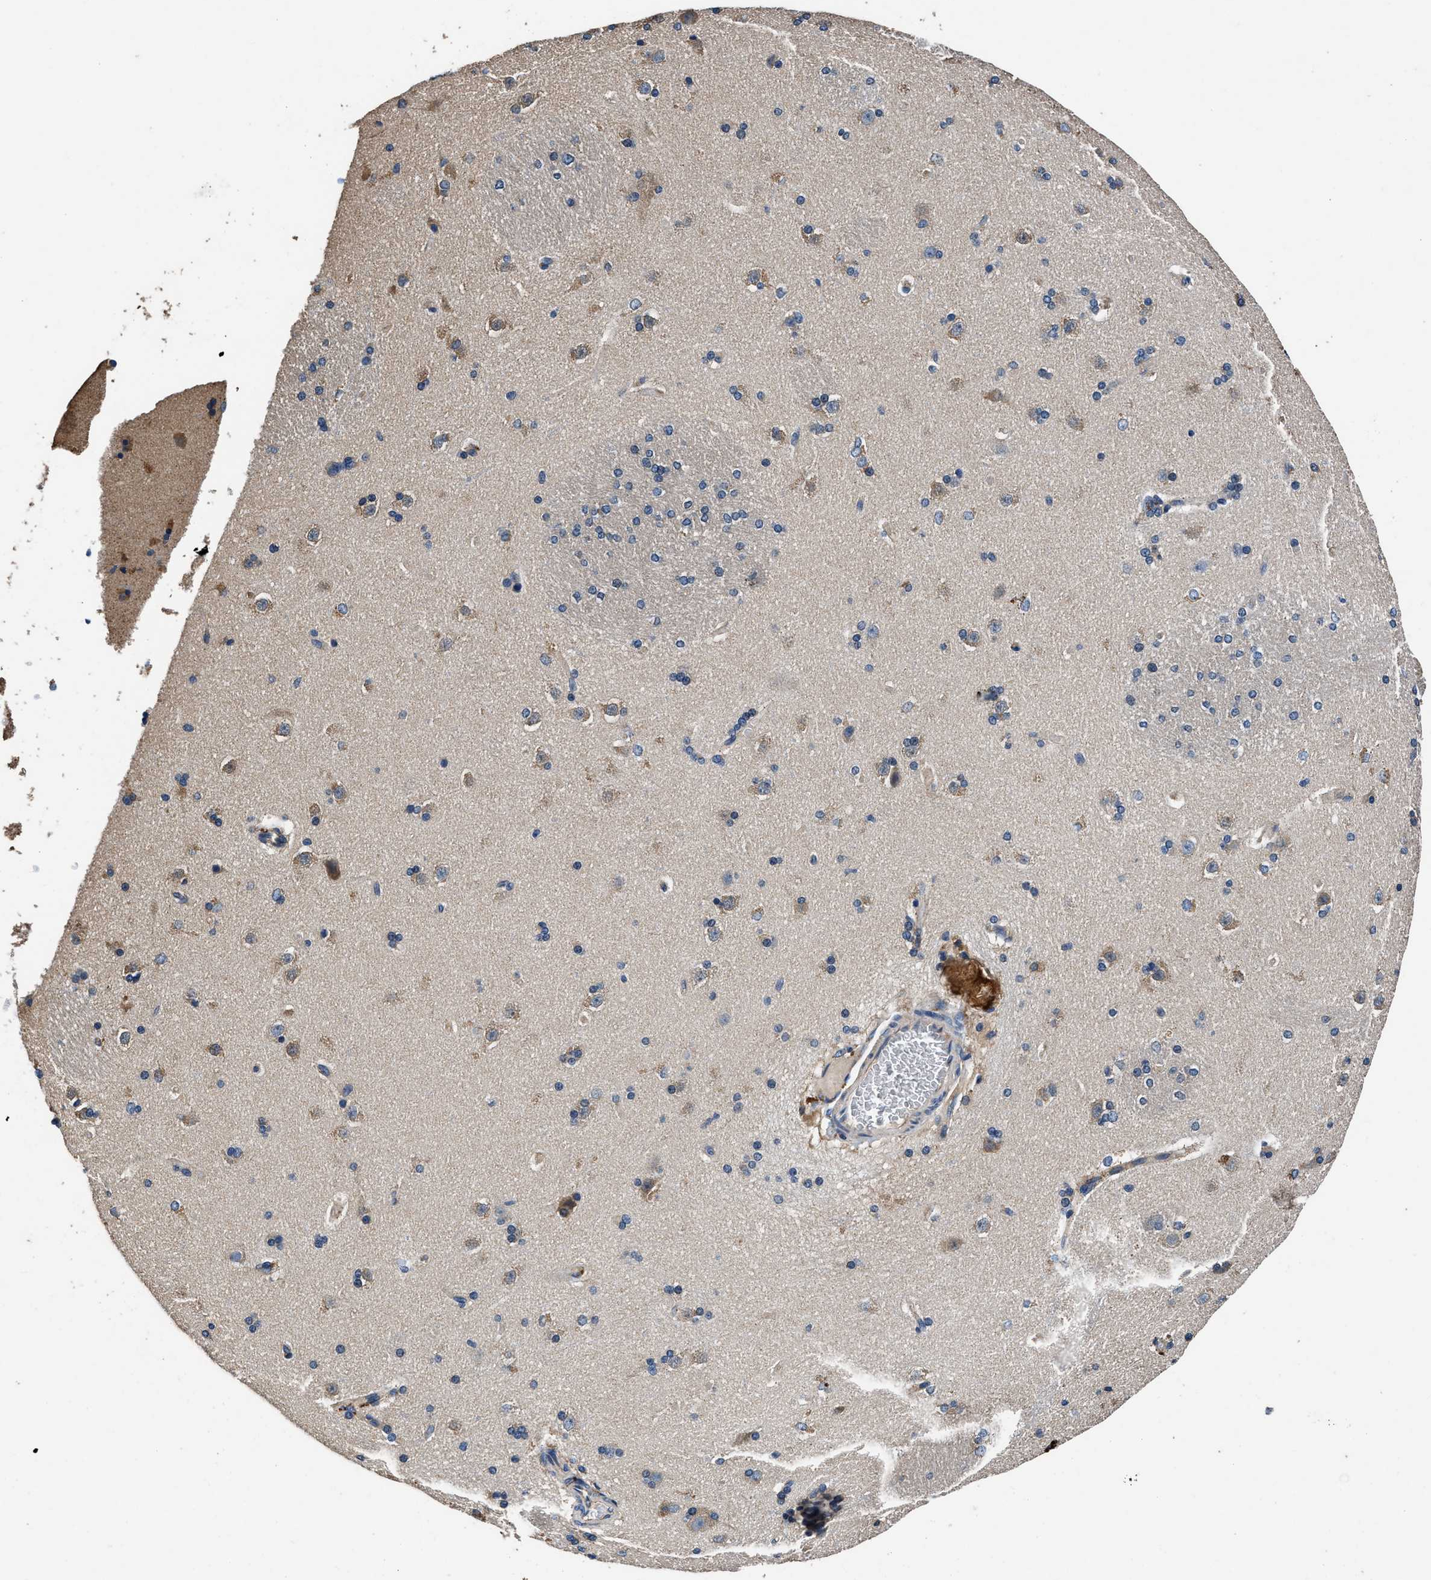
{"staining": {"intensity": "weak", "quantity": "<25%", "location": "cytoplasmic/membranous"}, "tissue": "caudate", "cell_type": "Glial cells", "image_type": "normal", "snomed": [{"axis": "morphology", "description": "Normal tissue, NOS"}, {"axis": "topography", "description": "Lateral ventricle wall"}], "caption": "Glial cells are negative for protein expression in benign human caudate. (DAB (3,3'-diaminobenzidine) immunohistochemistry (IHC) visualized using brightfield microscopy, high magnification).", "gene": "DHRS7B", "patient": {"sex": "female", "age": 19}}